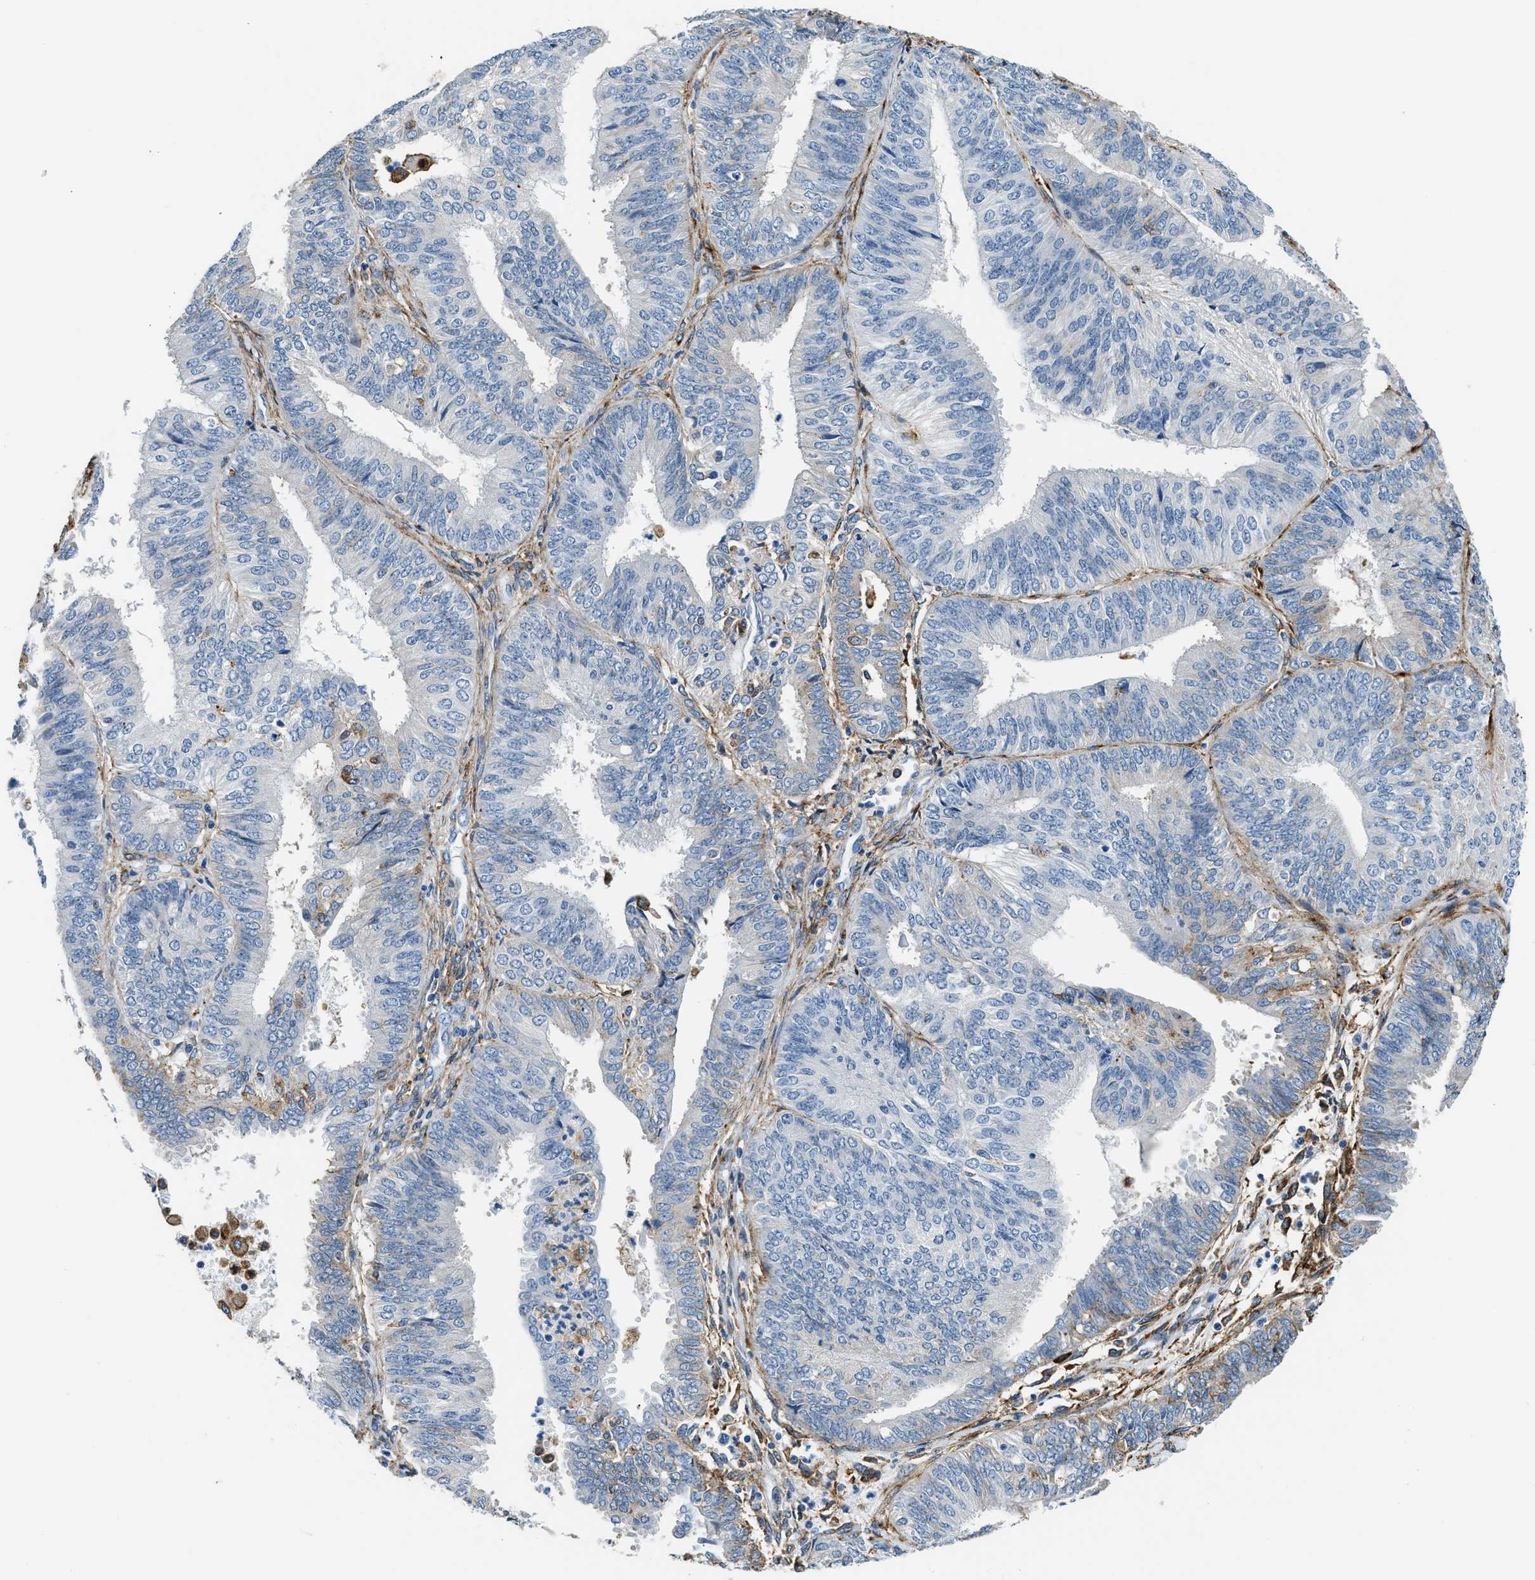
{"staining": {"intensity": "negative", "quantity": "none", "location": "none"}, "tissue": "endometrial cancer", "cell_type": "Tumor cells", "image_type": "cancer", "snomed": [{"axis": "morphology", "description": "Adenocarcinoma, NOS"}, {"axis": "topography", "description": "Endometrium"}], "caption": "IHC image of endometrial cancer (adenocarcinoma) stained for a protein (brown), which exhibits no positivity in tumor cells.", "gene": "LRP1", "patient": {"sex": "female", "age": 58}}